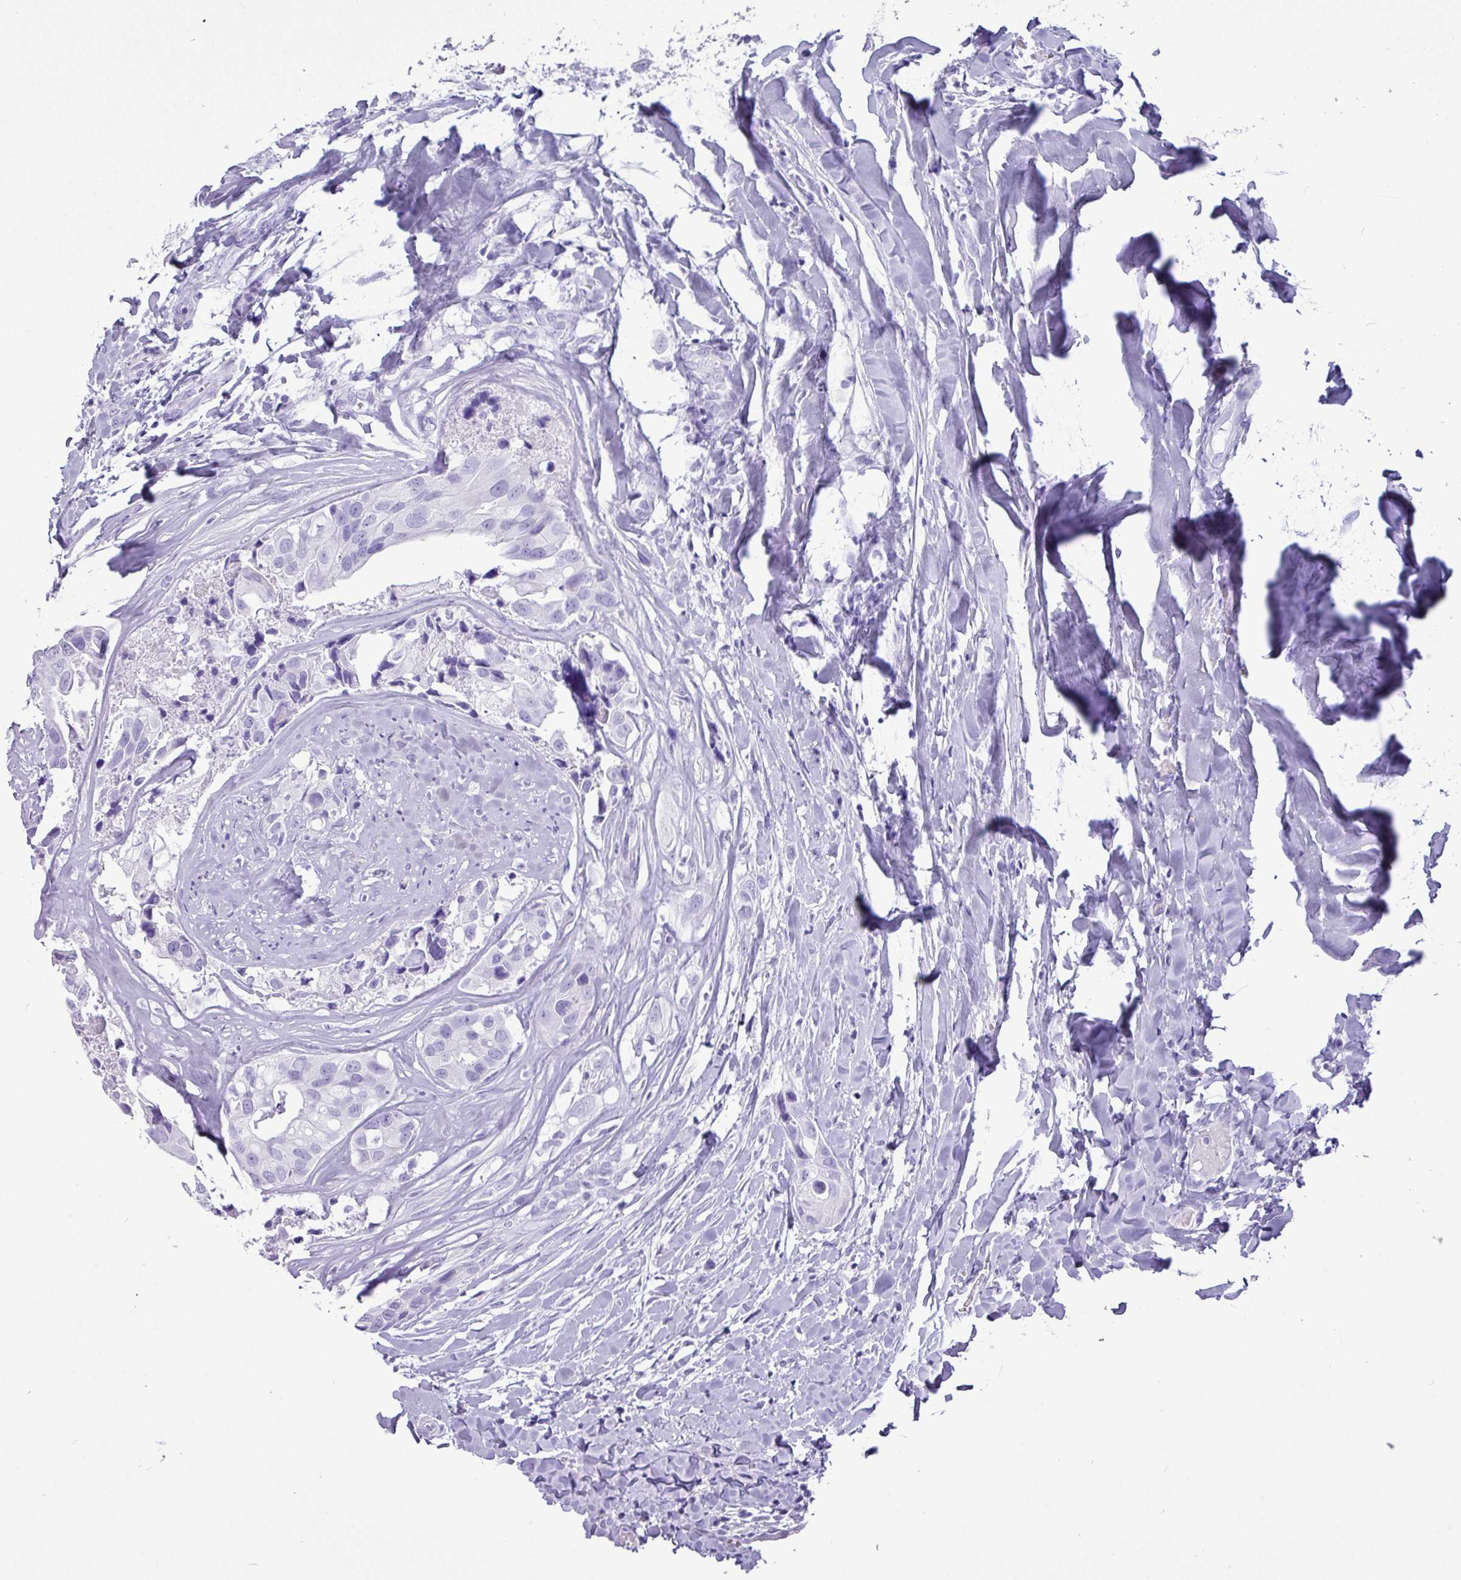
{"staining": {"intensity": "negative", "quantity": "none", "location": "none"}, "tissue": "head and neck cancer", "cell_type": "Tumor cells", "image_type": "cancer", "snomed": [{"axis": "morphology", "description": "Adenocarcinoma, NOS"}, {"axis": "morphology", "description": "Adenocarcinoma, metastatic, NOS"}, {"axis": "topography", "description": "Head-Neck"}], "caption": "There is no significant positivity in tumor cells of head and neck cancer (metastatic adenocarcinoma). Brightfield microscopy of immunohistochemistry (IHC) stained with DAB (3,3'-diaminobenzidine) (brown) and hematoxylin (blue), captured at high magnification.", "gene": "CKMT2", "patient": {"sex": "male", "age": 75}}